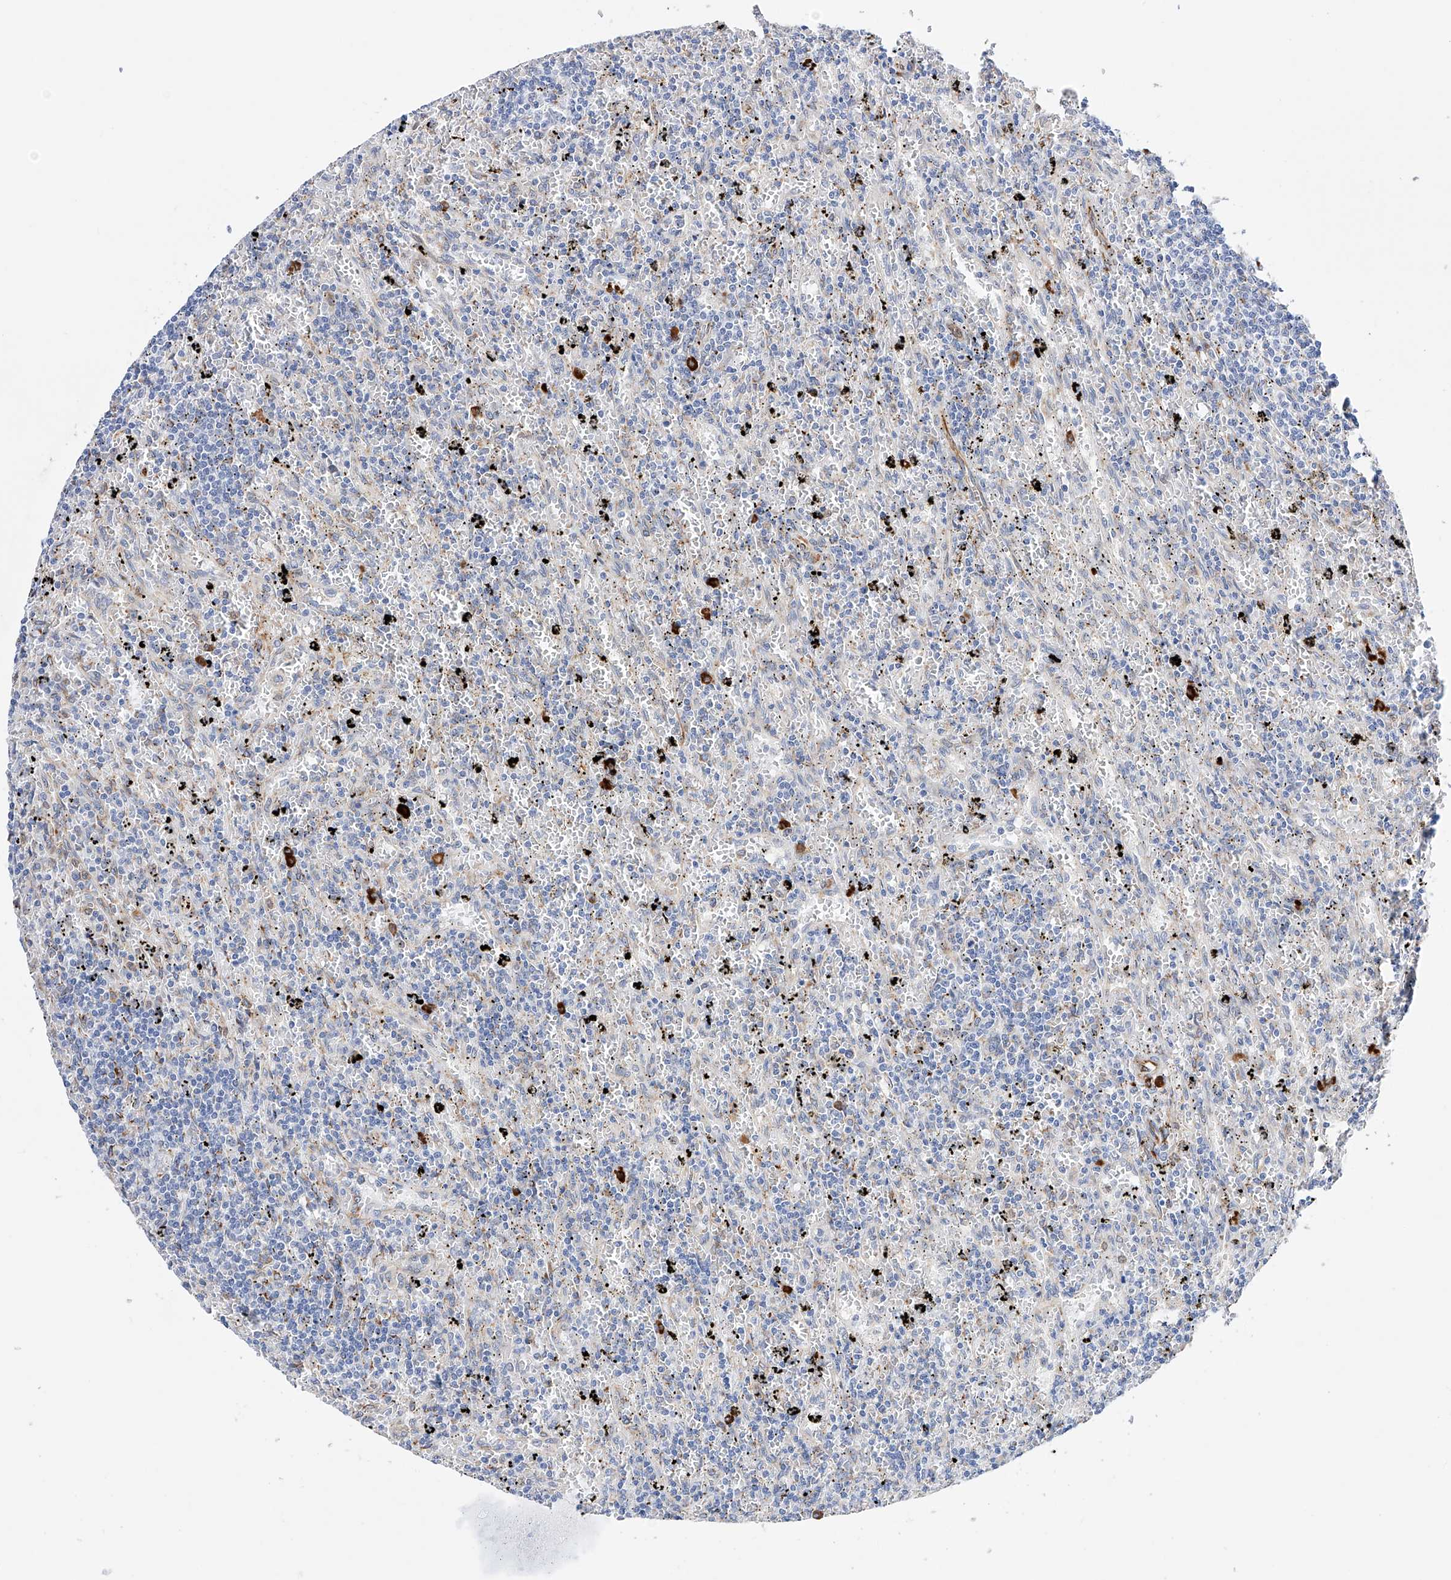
{"staining": {"intensity": "negative", "quantity": "none", "location": "none"}, "tissue": "lymphoma", "cell_type": "Tumor cells", "image_type": "cancer", "snomed": [{"axis": "morphology", "description": "Malignant lymphoma, non-Hodgkin's type, Low grade"}, {"axis": "topography", "description": "Spleen"}], "caption": "Immunohistochemistry (IHC) micrograph of neoplastic tissue: human lymphoma stained with DAB exhibits no significant protein positivity in tumor cells.", "gene": "PDIA5", "patient": {"sex": "male", "age": 76}}